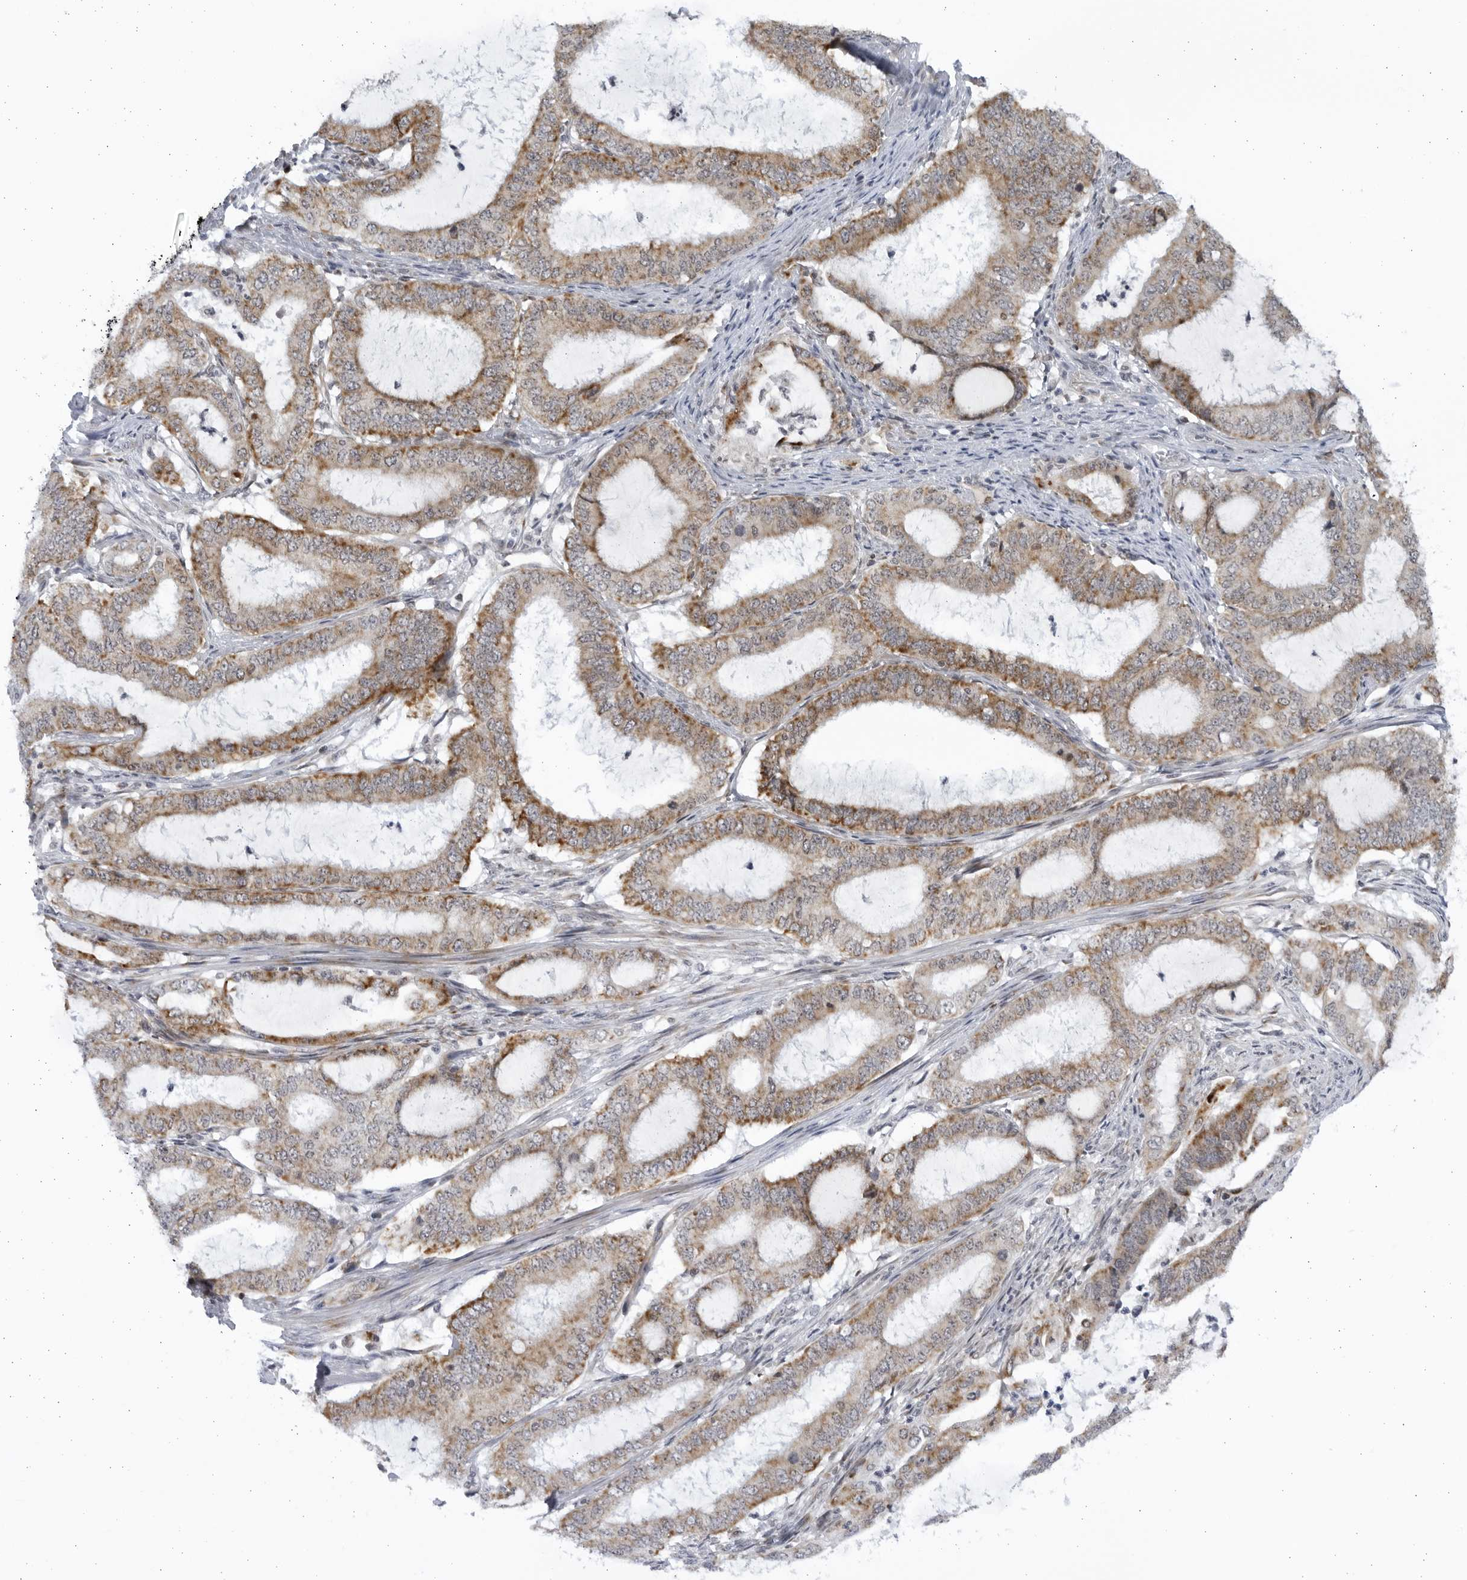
{"staining": {"intensity": "moderate", "quantity": ">75%", "location": "cytoplasmic/membranous"}, "tissue": "endometrial cancer", "cell_type": "Tumor cells", "image_type": "cancer", "snomed": [{"axis": "morphology", "description": "Adenocarcinoma, NOS"}, {"axis": "topography", "description": "Endometrium"}], "caption": "Protein staining of endometrial cancer (adenocarcinoma) tissue displays moderate cytoplasmic/membranous positivity in about >75% of tumor cells.", "gene": "SLC25A22", "patient": {"sex": "female", "age": 51}}